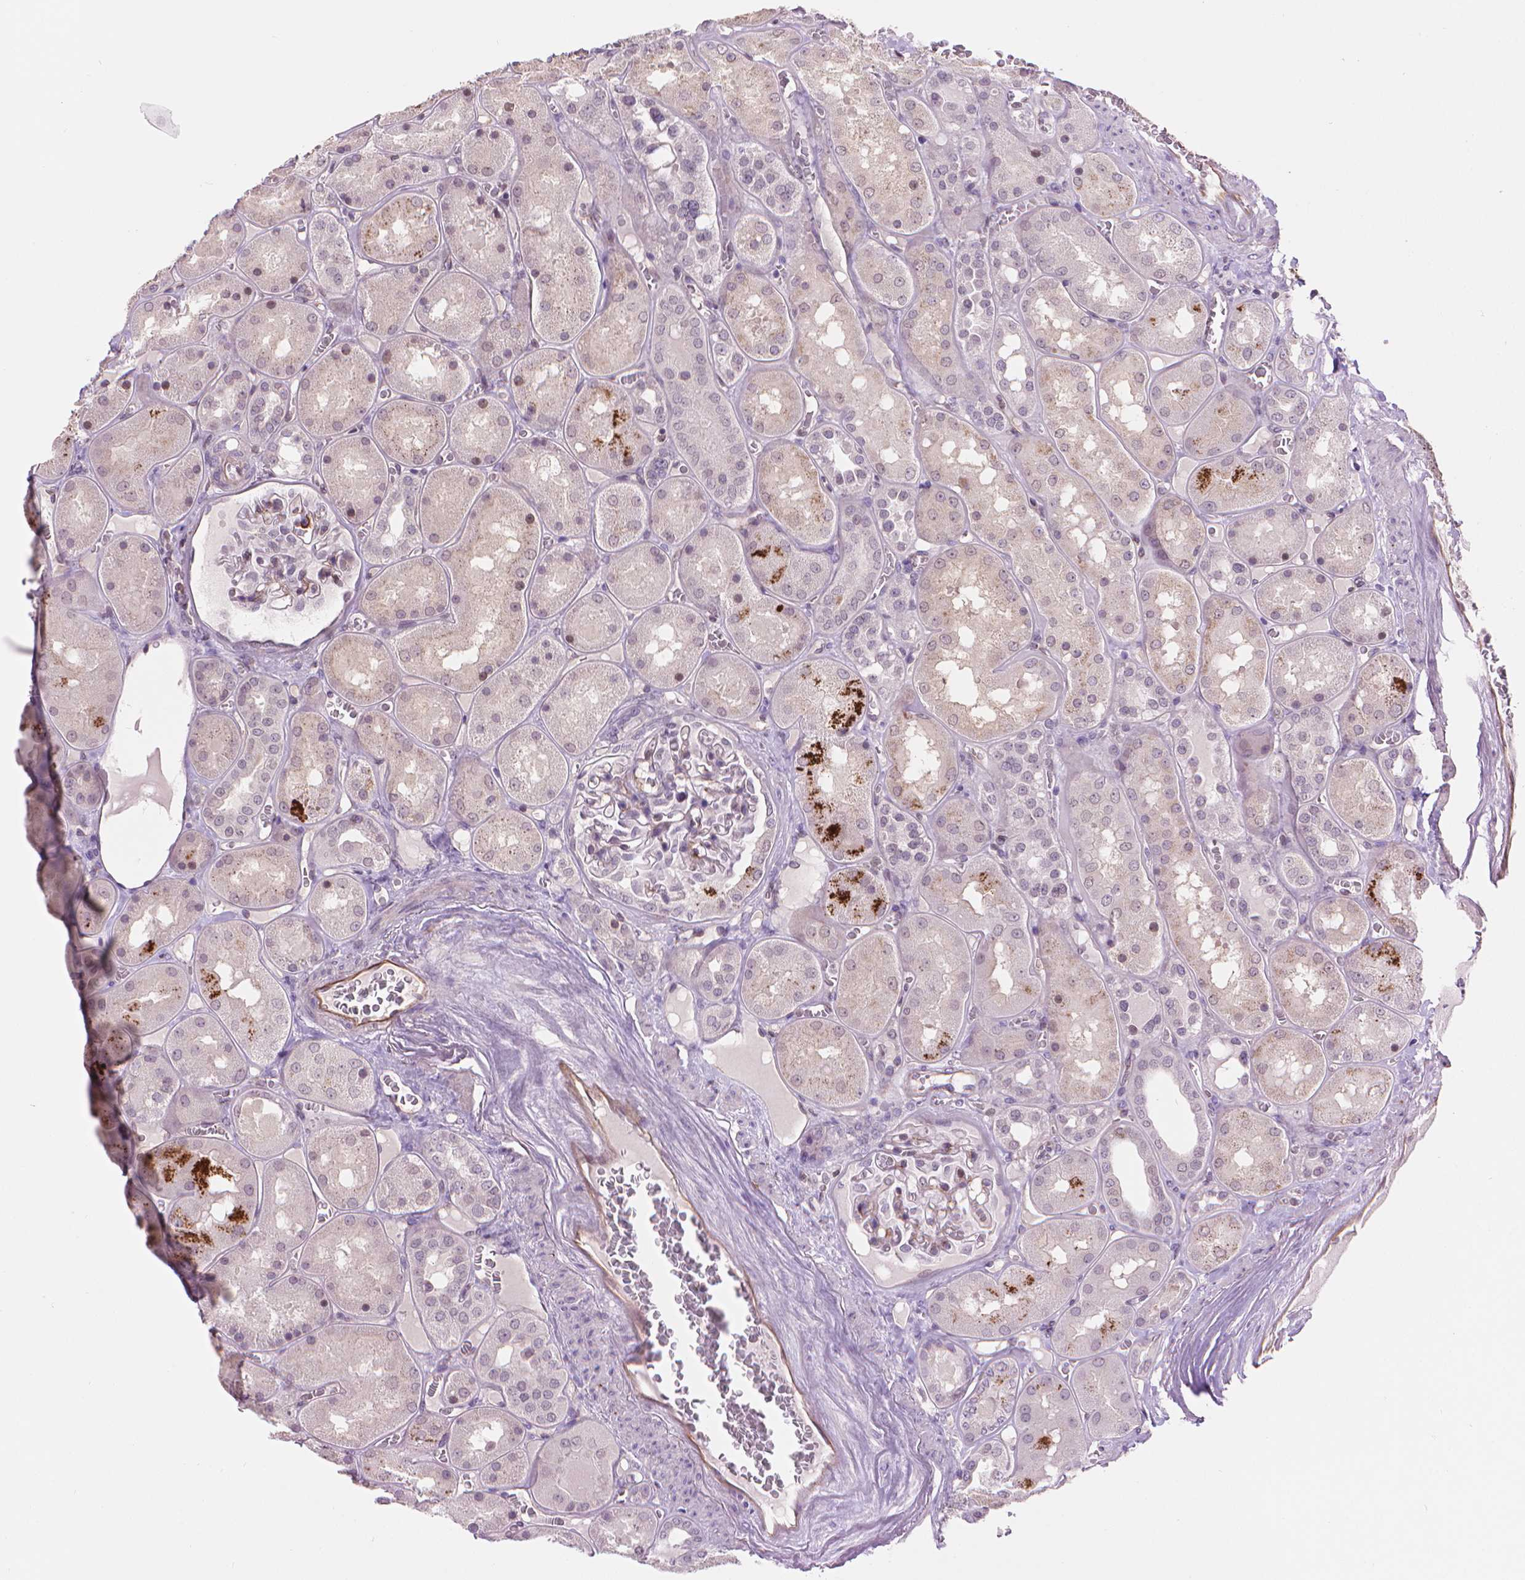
{"staining": {"intensity": "negative", "quantity": "none", "location": "none"}, "tissue": "kidney", "cell_type": "Cells in glomeruli", "image_type": "normal", "snomed": [{"axis": "morphology", "description": "Normal tissue, NOS"}, {"axis": "topography", "description": "Kidney"}], "caption": "High power microscopy micrograph of an IHC histopathology image of normal kidney, revealing no significant positivity in cells in glomeruli. The staining was performed using DAB to visualize the protein expression in brown, while the nuclei were stained in blue with hematoxylin (Magnification: 20x).", "gene": "TMEM184A", "patient": {"sex": "male", "age": 73}}